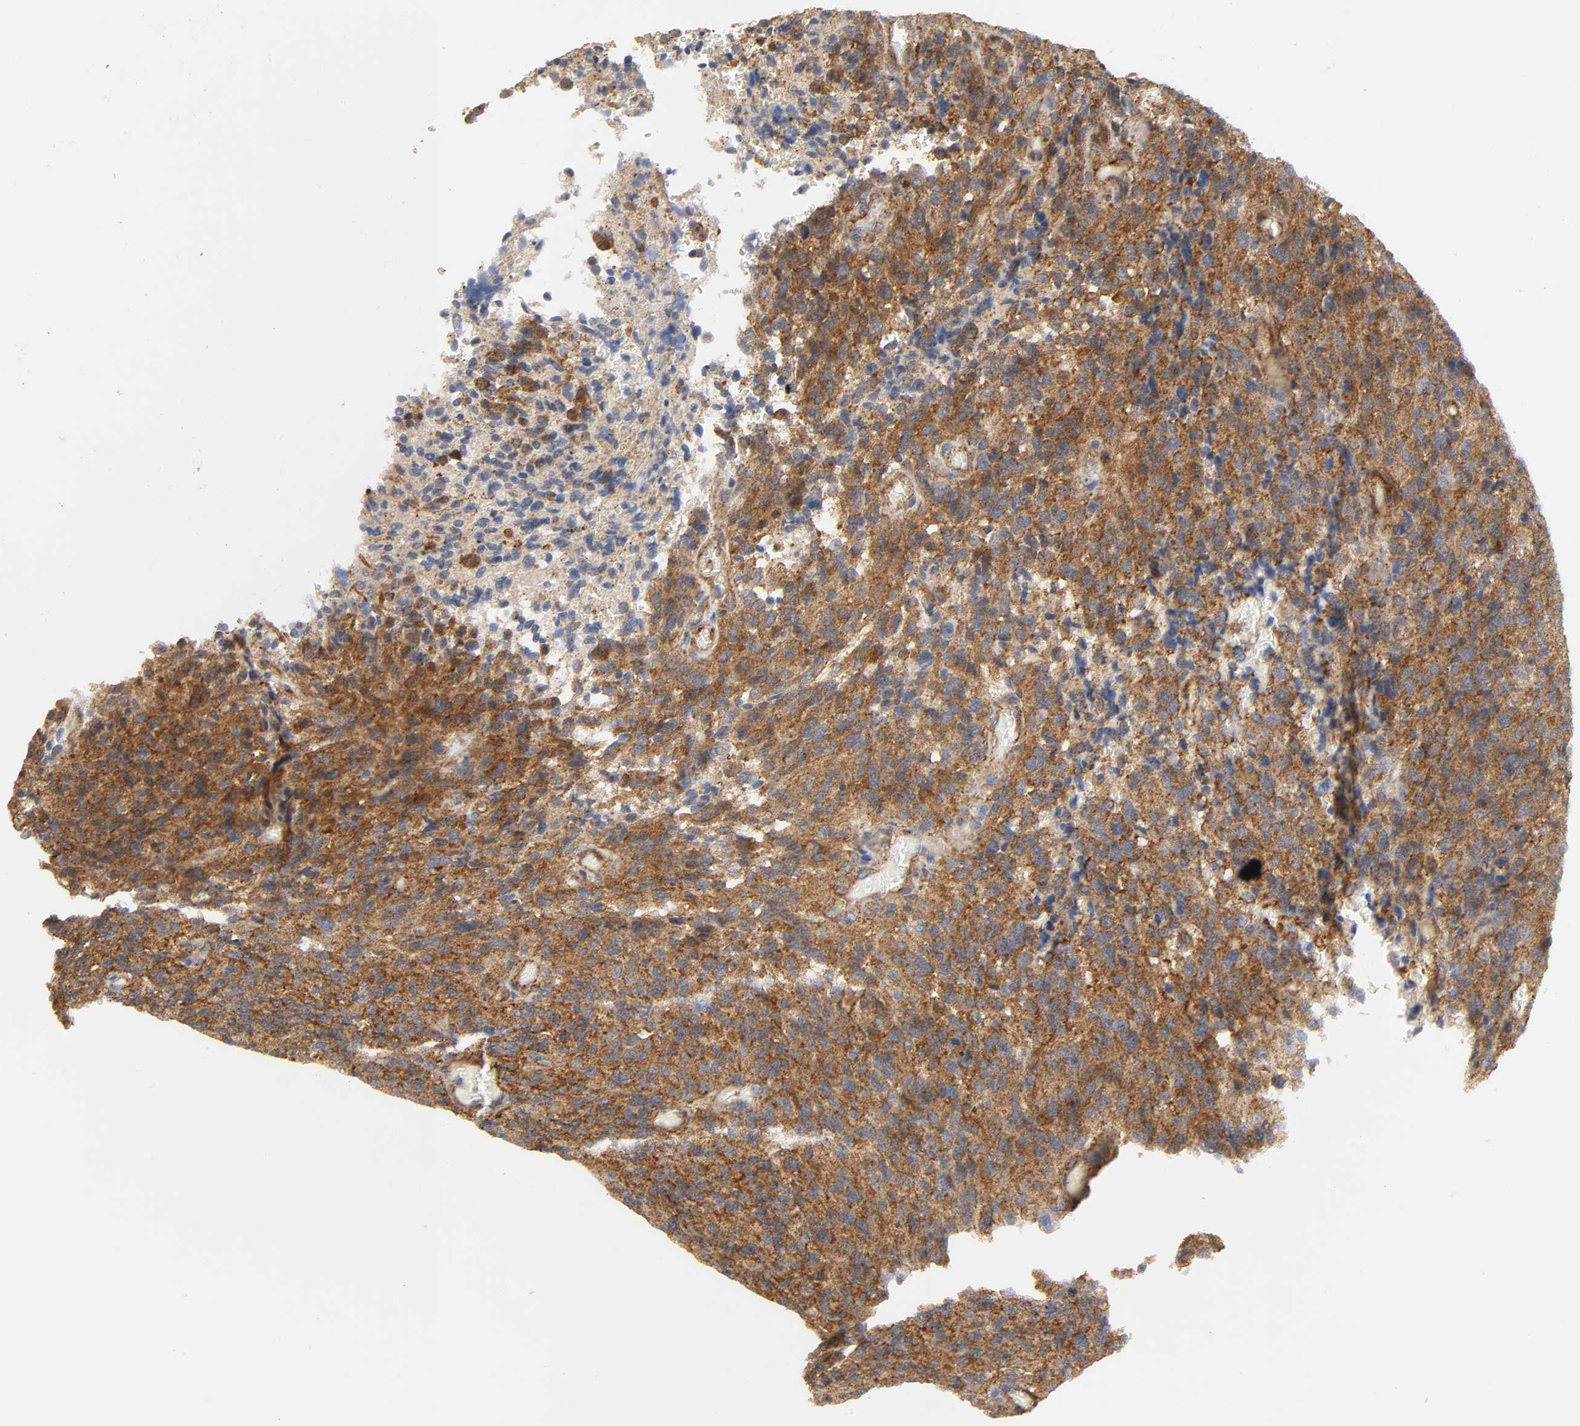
{"staining": {"intensity": "strong", "quantity": ">75%", "location": "cytoplasmic/membranous"}, "tissue": "glioma", "cell_type": "Tumor cells", "image_type": "cancer", "snomed": [{"axis": "morphology", "description": "Normal tissue, NOS"}, {"axis": "morphology", "description": "Glioma, malignant, High grade"}, {"axis": "topography", "description": "Cerebral cortex"}], "caption": "DAB (3,3'-diaminobenzidine) immunohistochemical staining of human malignant high-grade glioma shows strong cytoplasmic/membranous protein staining in approximately >75% of tumor cells. (Stains: DAB in brown, nuclei in blue, Microscopy: brightfield microscopy at high magnification).", "gene": "SH3GLB1", "patient": {"sex": "male", "age": 56}}